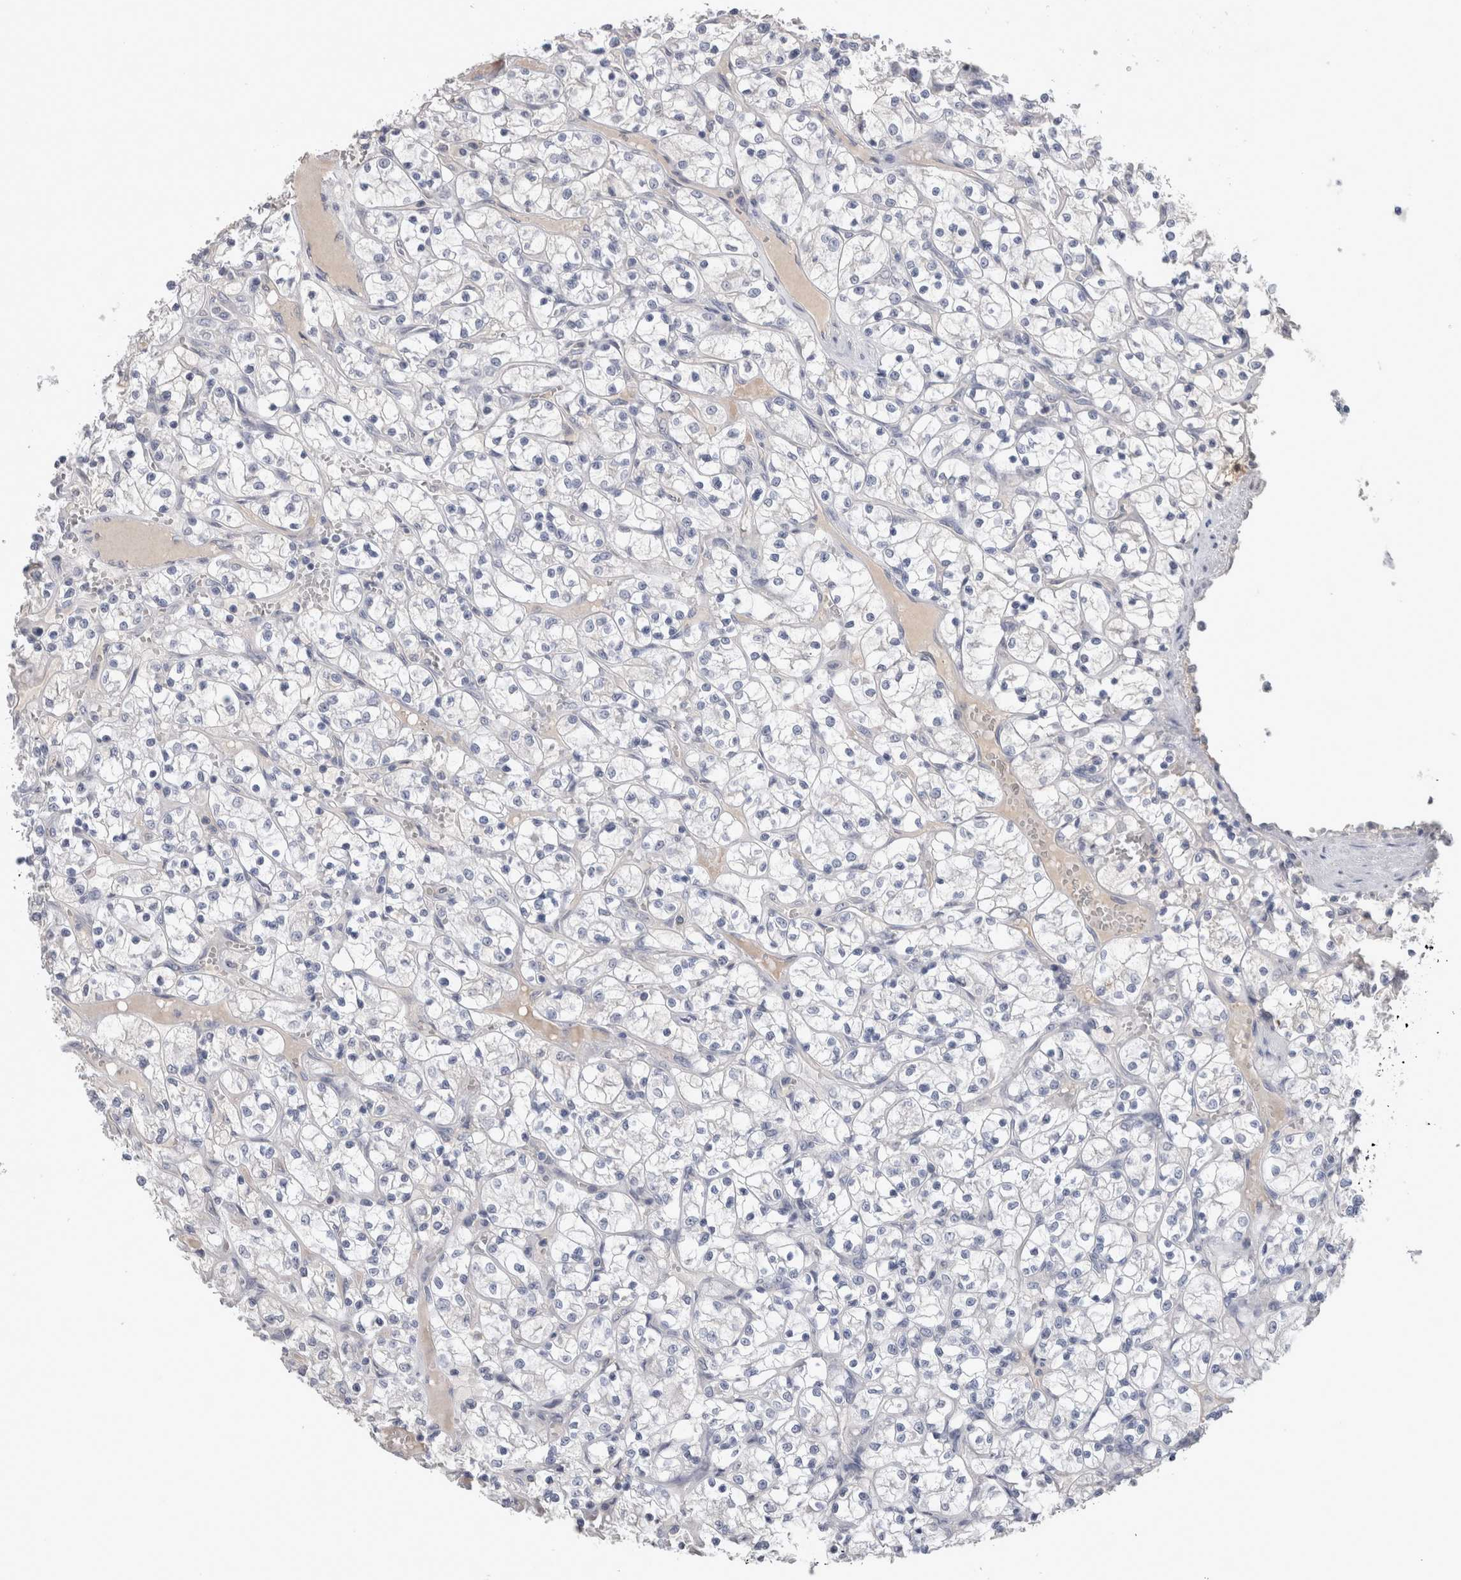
{"staining": {"intensity": "negative", "quantity": "none", "location": "none"}, "tissue": "renal cancer", "cell_type": "Tumor cells", "image_type": "cancer", "snomed": [{"axis": "morphology", "description": "Adenocarcinoma, NOS"}, {"axis": "topography", "description": "Kidney"}], "caption": "High magnification brightfield microscopy of renal cancer stained with DAB (brown) and counterstained with hematoxylin (blue): tumor cells show no significant positivity.", "gene": "REG1A", "patient": {"sex": "female", "age": 69}}